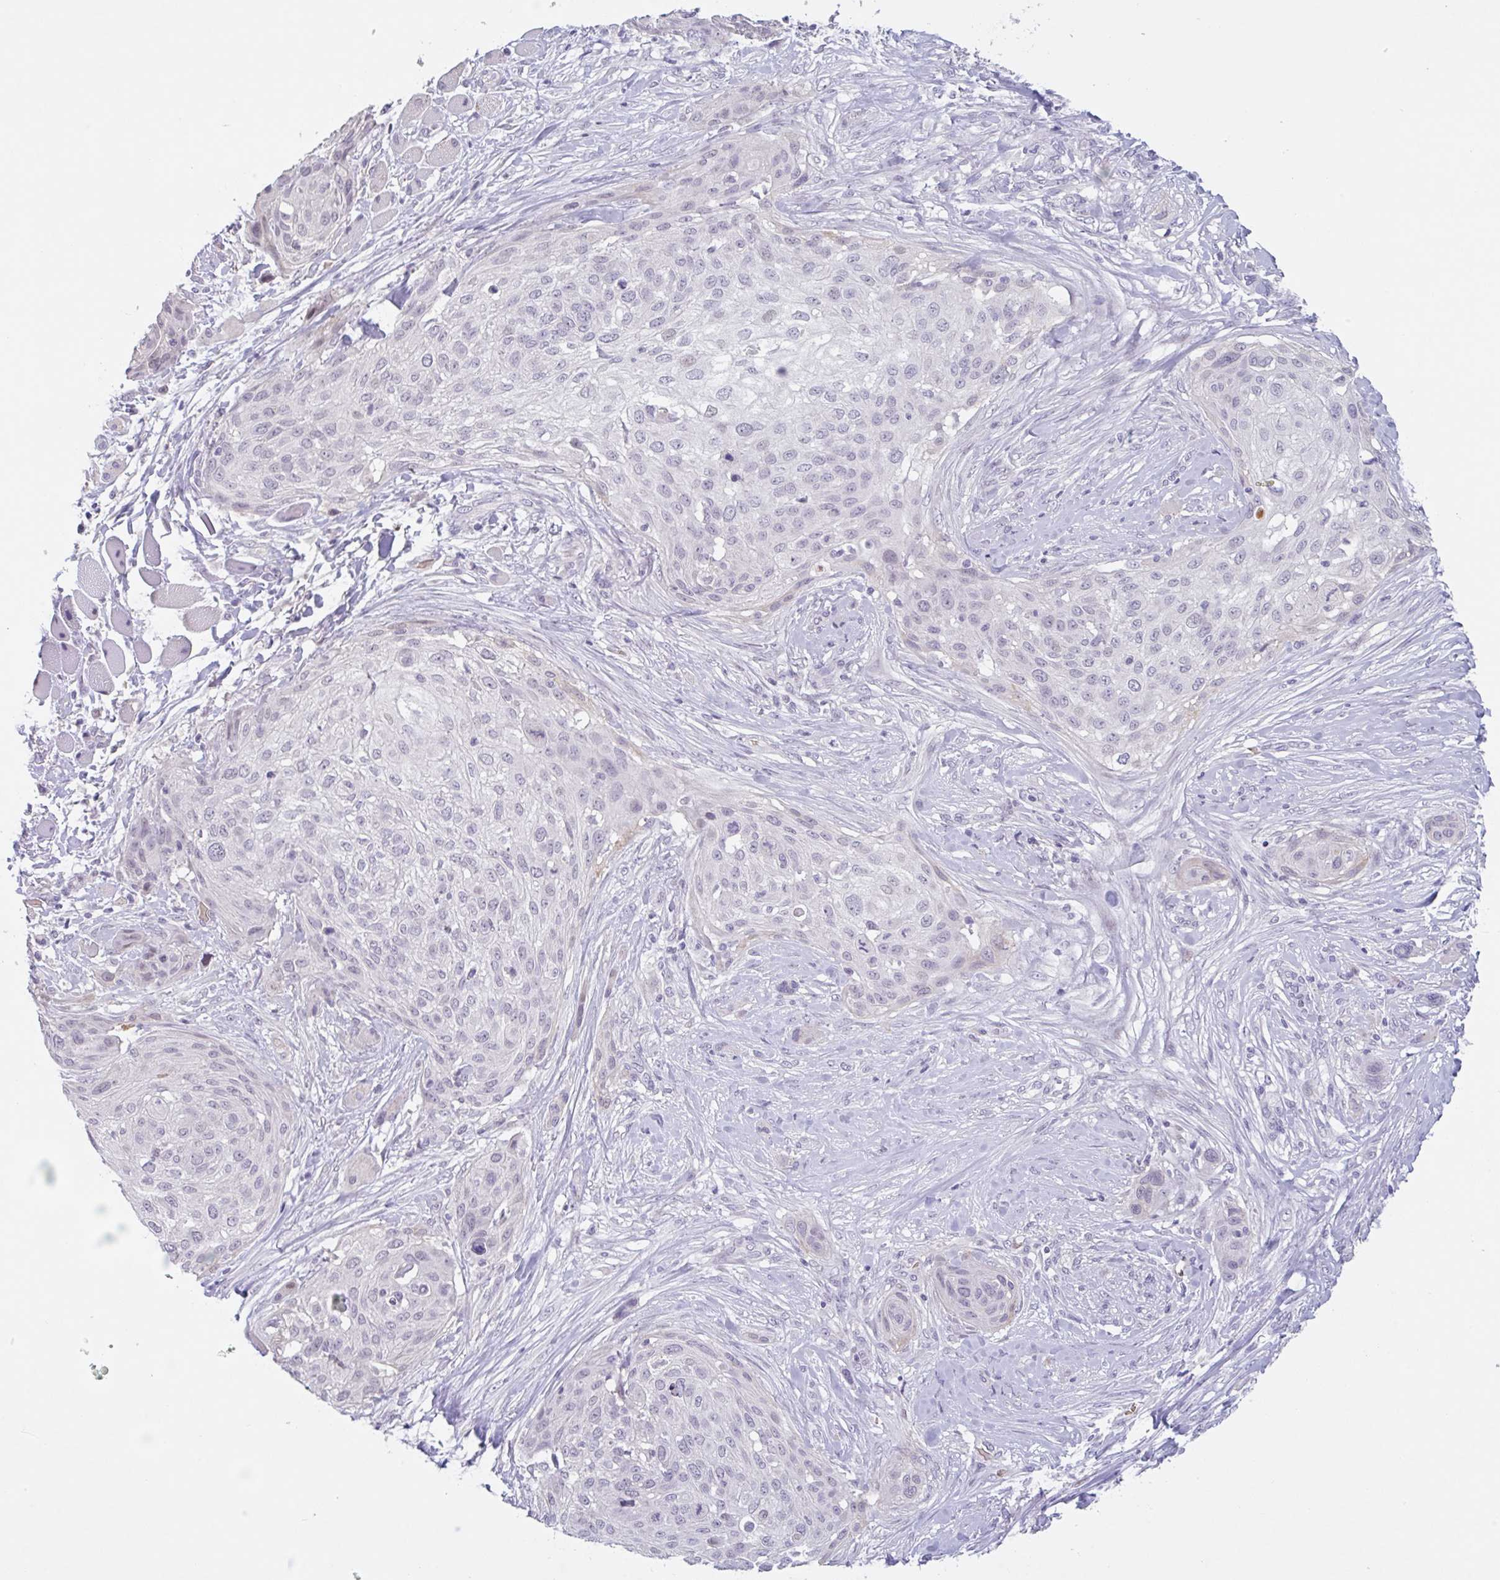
{"staining": {"intensity": "negative", "quantity": "none", "location": "none"}, "tissue": "skin cancer", "cell_type": "Tumor cells", "image_type": "cancer", "snomed": [{"axis": "morphology", "description": "Squamous cell carcinoma, NOS"}, {"axis": "topography", "description": "Skin"}], "caption": "Tumor cells are negative for protein expression in human squamous cell carcinoma (skin).", "gene": "RHAG", "patient": {"sex": "female", "age": 87}}